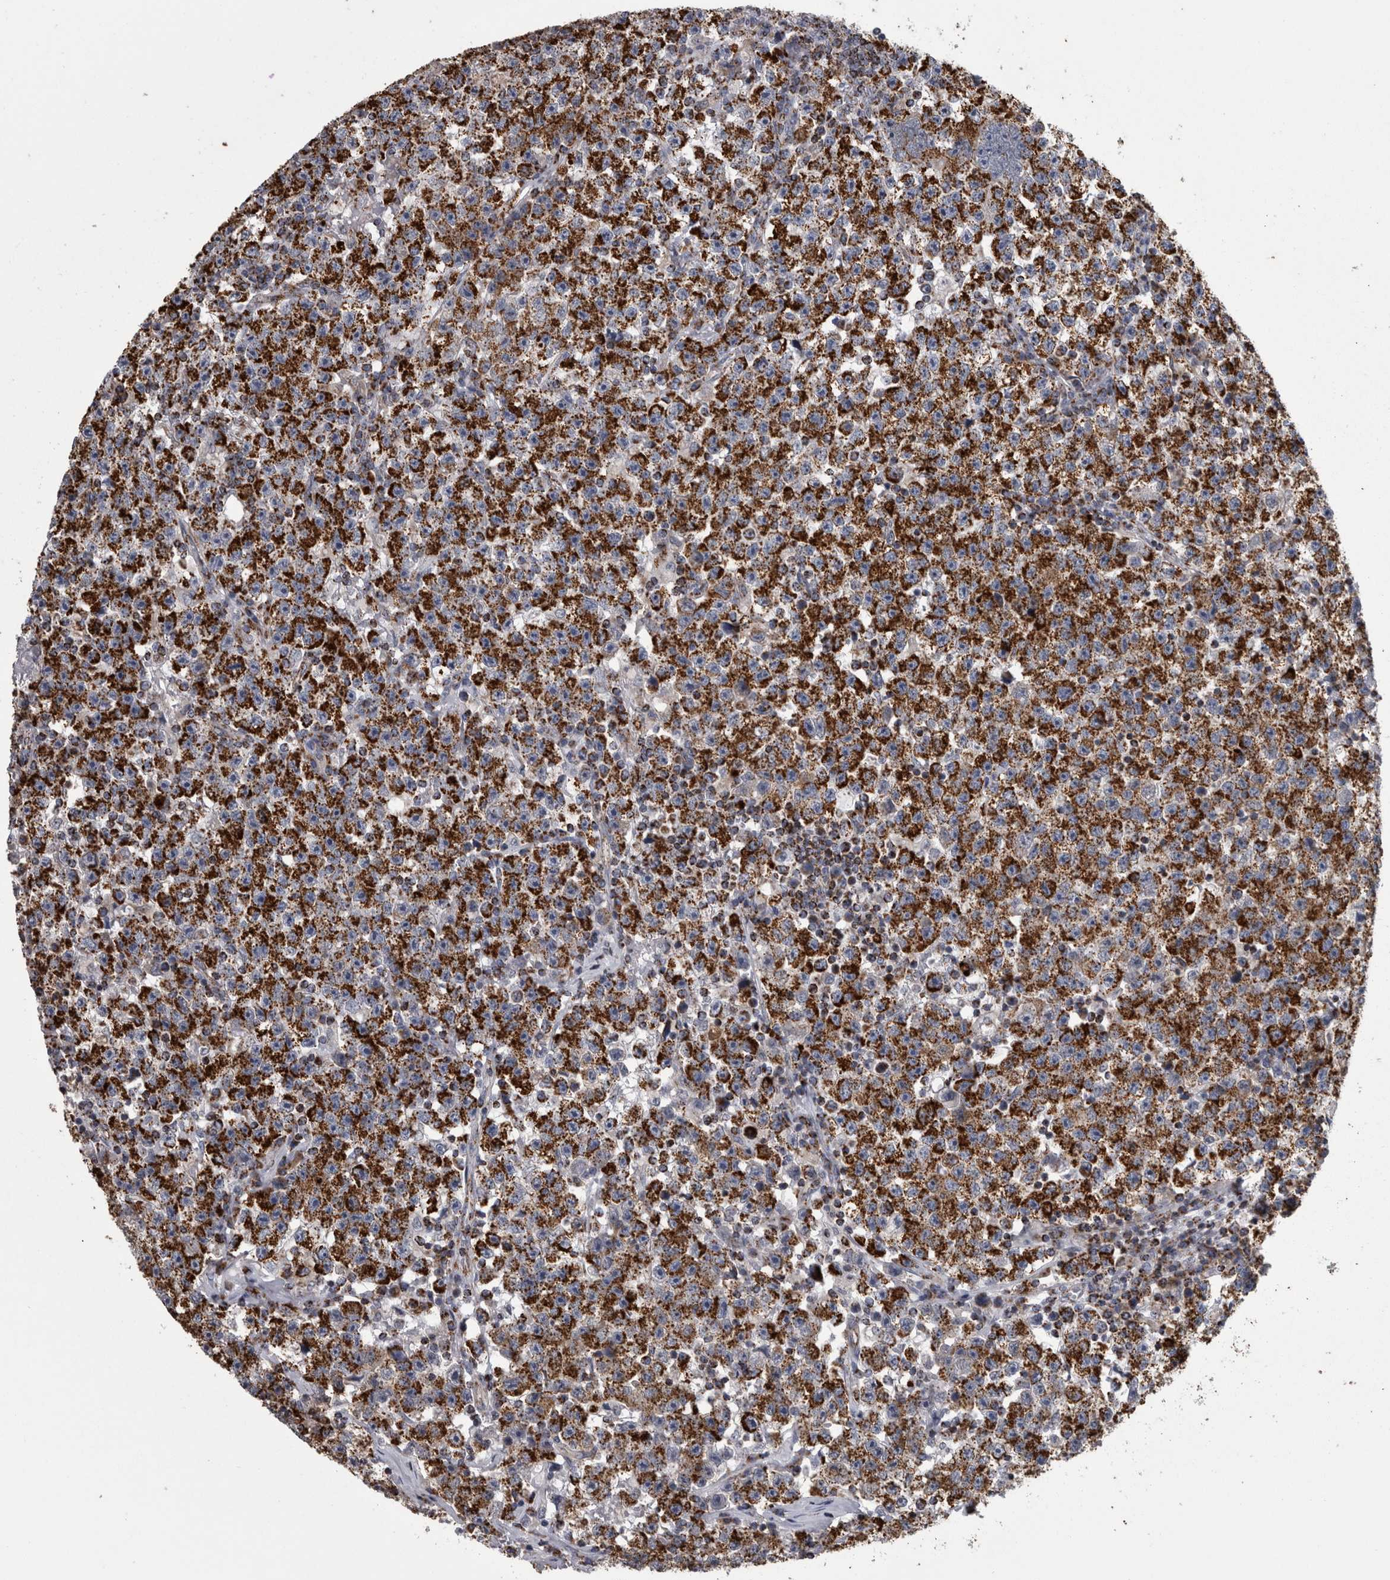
{"staining": {"intensity": "strong", "quantity": ">75%", "location": "cytoplasmic/membranous"}, "tissue": "testis cancer", "cell_type": "Tumor cells", "image_type": "cancer", "snomed": [{"axis": "morphology", "description": "Seminoma, NOS"}, {"axis": "topography", "description": "Testis"}], "caption": "Immunohistochemistry (IHC) of human testis cancer (seminoma) reveals high levels of strong cytoplasmic/membranous staining in about >75% of tumor cells.", "gene": "MDH2", "patient": {"sex": "male", "age": 22}}